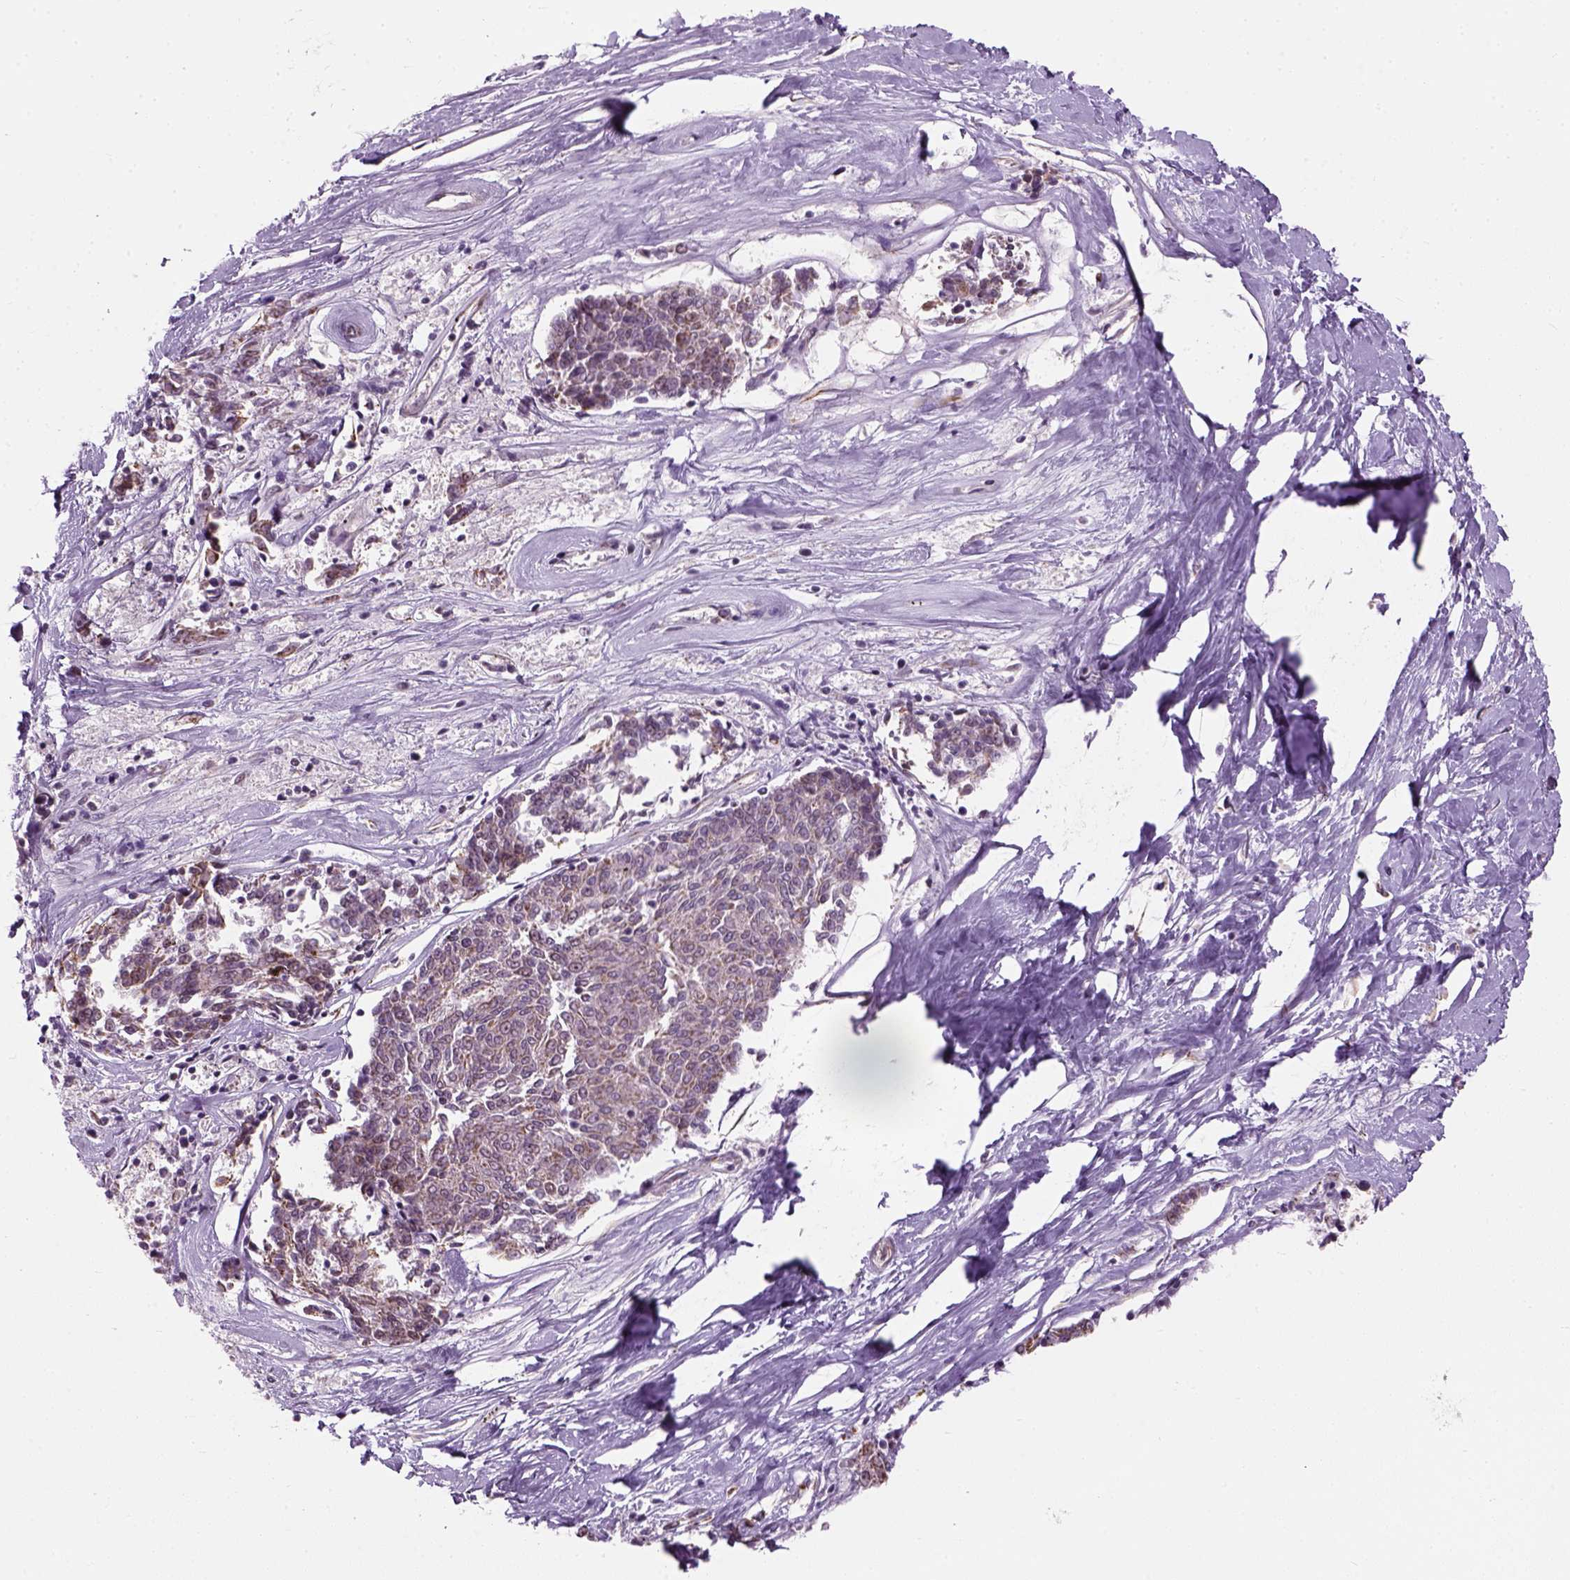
{"staining": {"intensity": "weak", "quantity": "25%-75%", "location": "cytoplasmic/membranous"}, "tissue": "melanoma", "cell_type": "Tumor cells", "image_type": "cancer", "snomed": [{"axis": "morphology", "description": "Malignant melanoma, NOS"}, {"axis": "topography", "description": "Skin"}], "caption": "Protein staining of malignant melanoma tissue demonstrates weak cytoplasmic/membranous positivity in approximately 25%-75% of tumor cells.", "gene": "XK", "patient": {"sex": "female", "age": 72}}